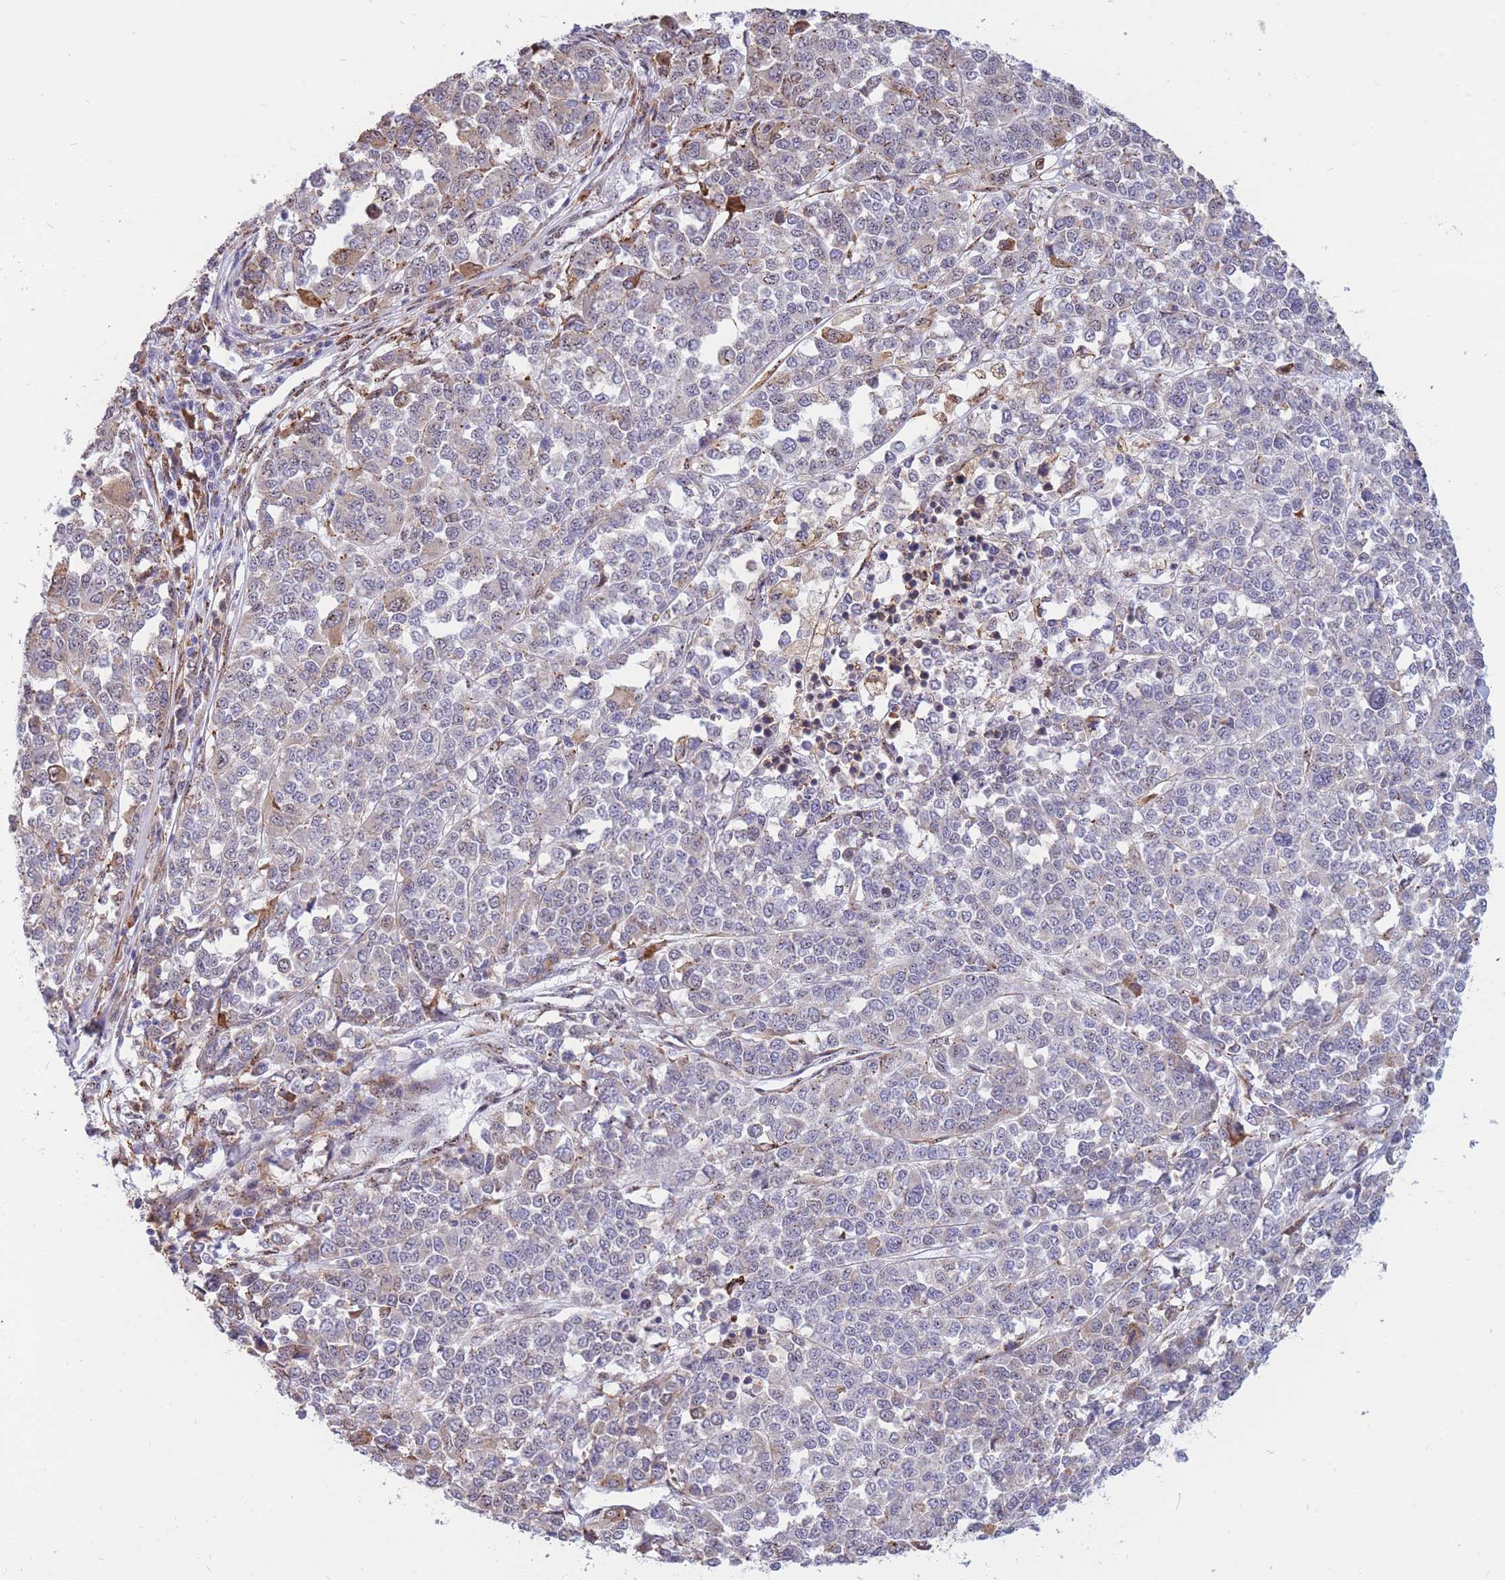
{"staining": {"intensity": "weak", "quantity": "<25%", "location": "cytoplasmic/membranous,nuclear"}, "tissue": "melanoma", "cell_type": "Tumor cells", "image_type": "cancer", "snomed": [{"axis": "morphology", "description": "Malignant melanoma, Metastatic site"}, {"axis": "topography", "description": "Lymph node"}], "caption": "This is an immunohistochemistry image of human malignant melanoma (metastatic site). There is no expression in tumor cells.", "gene": "FAM153A", "patient": {"sex": "male", "age": 44}}